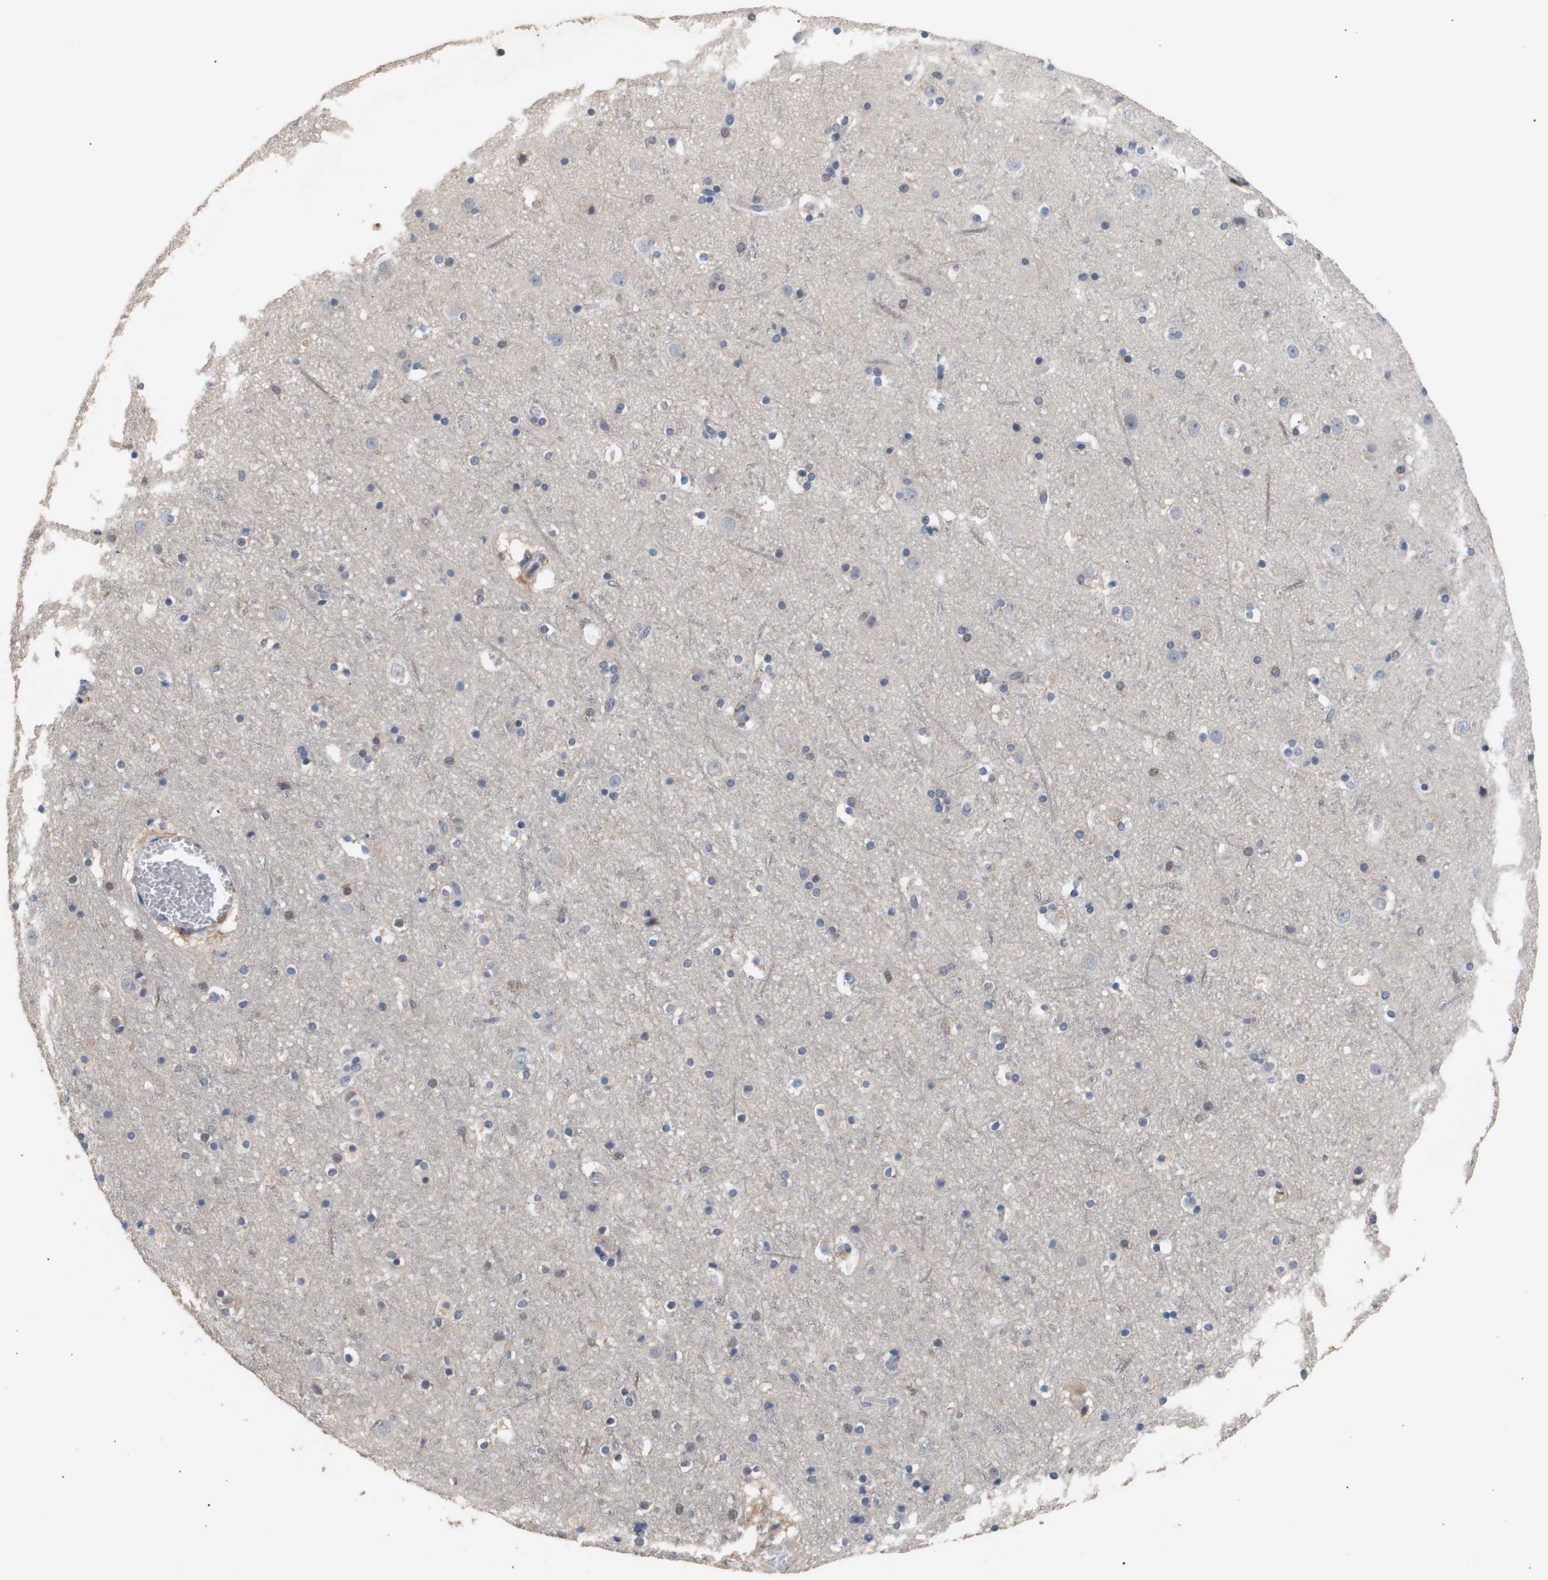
{"staining": {"intensity": "negative", "quantity": "none", "location": "none"}, "tissue": "cerebral cortex", "cell_type": "Endothelial cells", "image_type": "normal", "snomed": [{"axis": "morphology", "description": "Normal tissue, NOS"}, {"axis": "topography", "description": "Cerebral cortex"}], "caption": "This is an immunohistochemistry histopathology image of unremarkable cerebral cortex. There is no positivity in endothelial cells.", "gene": "AKR1A1", "patient": {"sex": "male", "age": 45}}